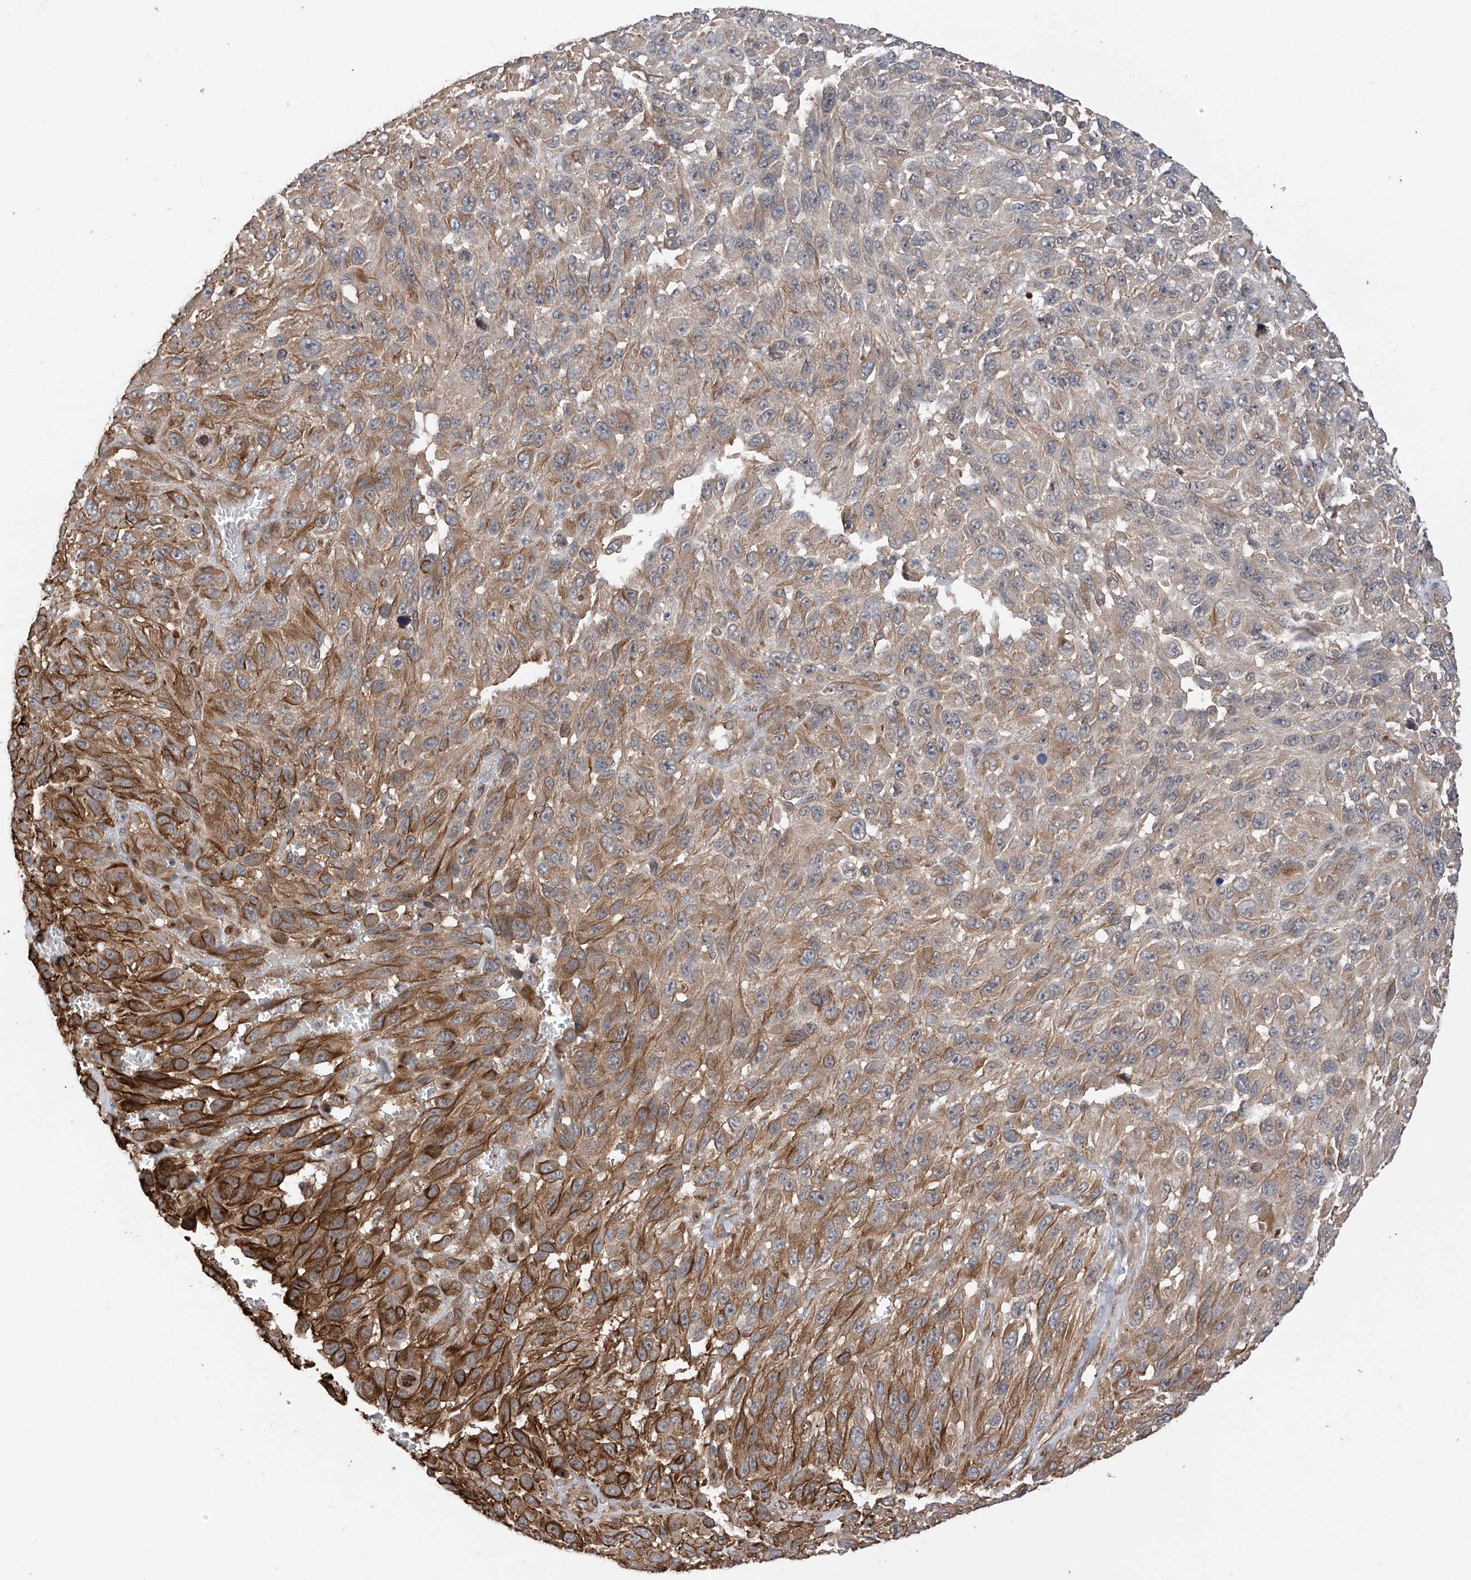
{"staining": {"intensity": "strong", "quantity": "<25%", "location": "cytoplasmic/membranous"}, "tissue": "melanoma", "cell_type": "Tumor cells", "image_type": "cancer", "snomed": [{"axis": "morphology", "description": "Malignant melanoma, NOS"}, {"axis": "topography", "description": "Skin"}], "caption": "Melanoma stained with immunohistochemistry reveals strong cytoplasmic/membranous staining in approximately <25% of tumor cells.", "gene": "RPAIN", "patient": {"sex": "female", "age": 96}}